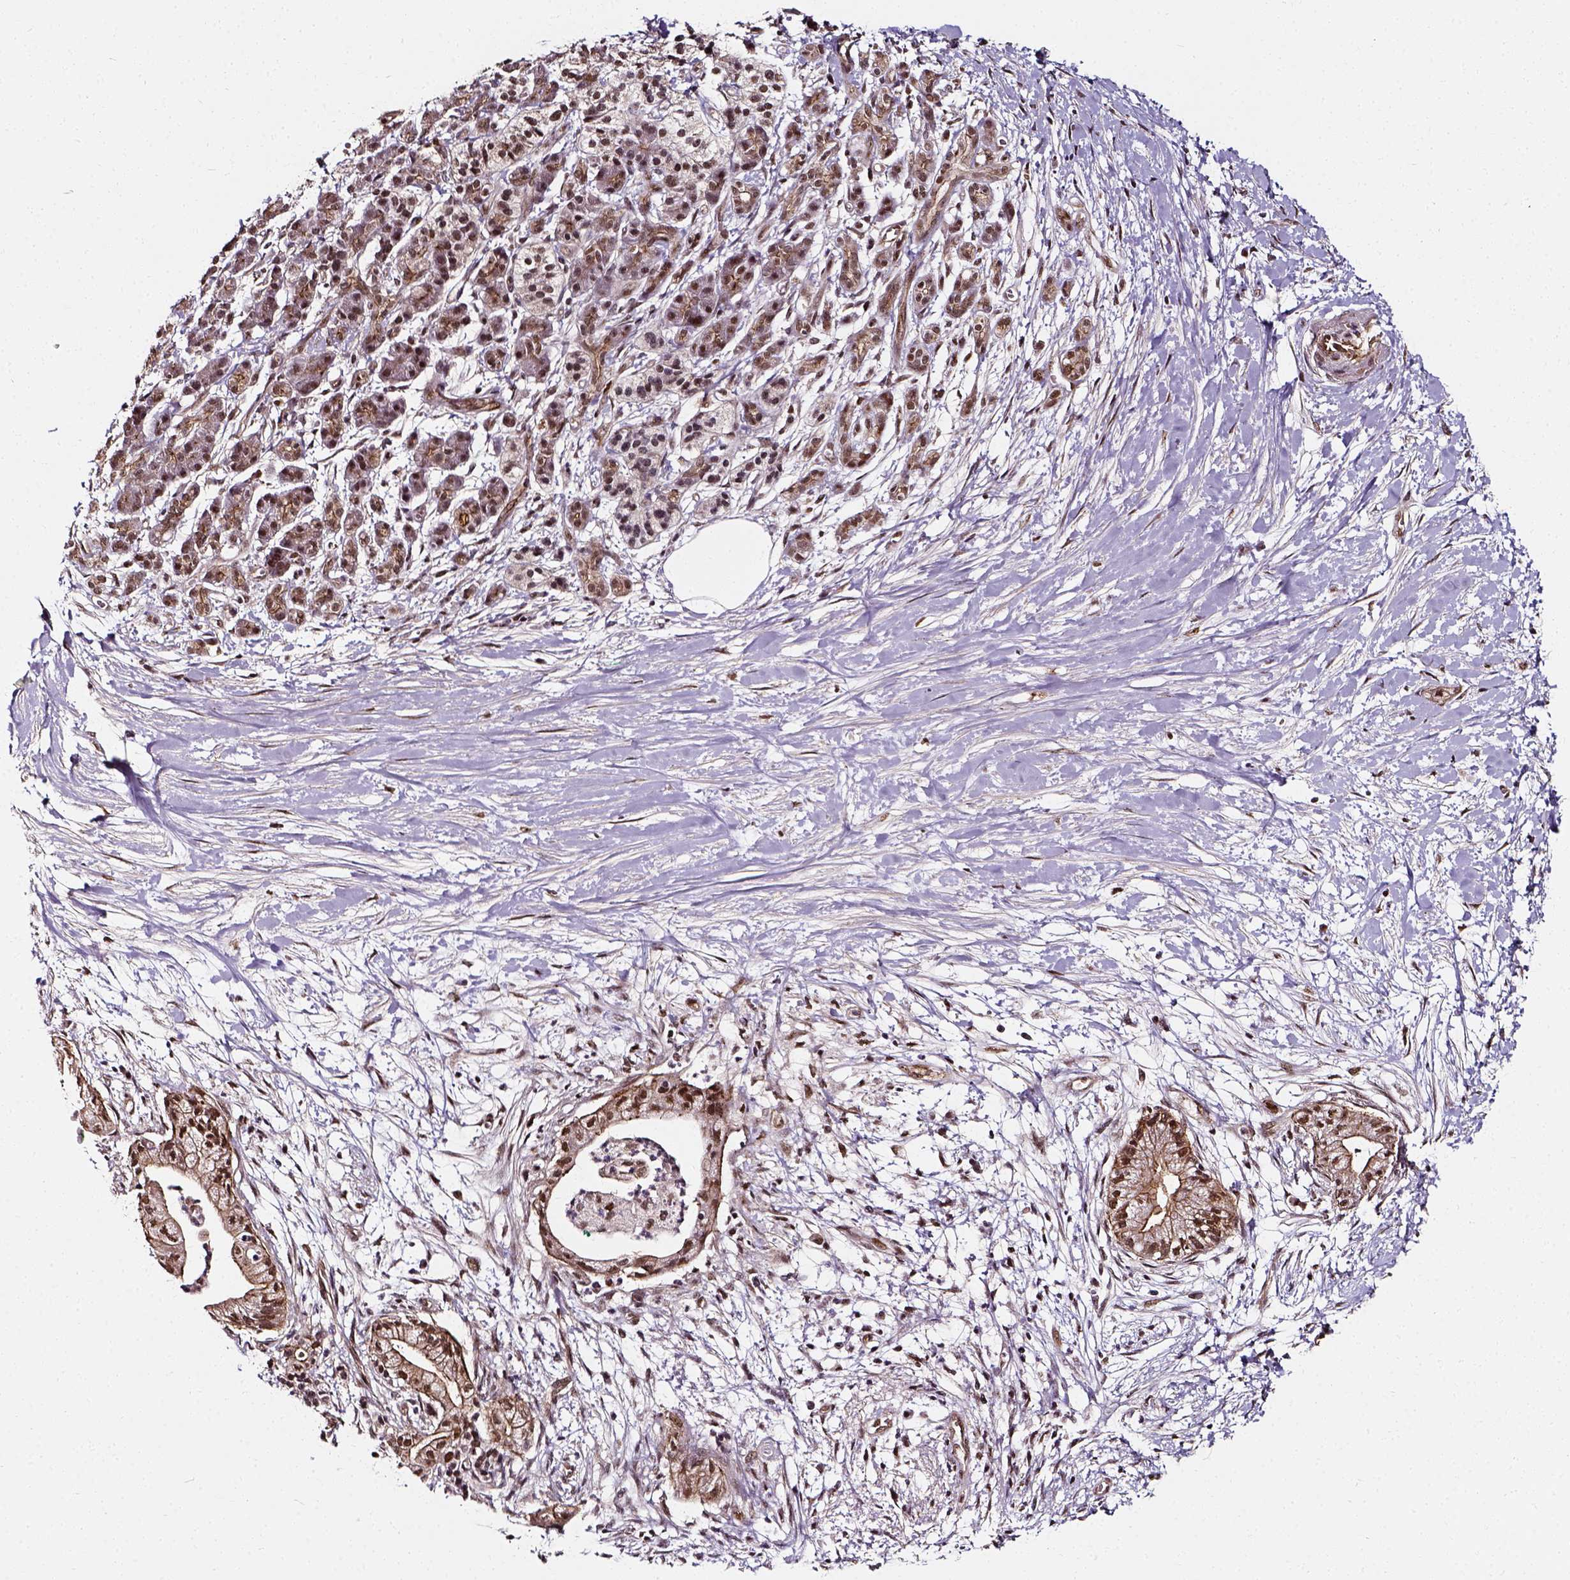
{"staining": {"intensity": "moderate", "quantity": ">75%", "location": "nuclear"}, "tissue": "pancreatic cancer", "cell_type": "Tumor cells", "image_type": "cancer", "snomed": [{"axis": "morphology", "description": "Normal tissue, NOS"}, {"axis": "morphology", "description": "Adenocarcinoma, NOS"}, {"axis": "topography", "description": "Lymph node"}, {"axis": "topography", "description": "Pancreas"}], "caption": "Moderate nuclear expression is seen in about >75% of tumor cells in pancreatic adenocarcinoma.", "gene": "NACC1", "patient": {"sex": "female", "age": 58}}